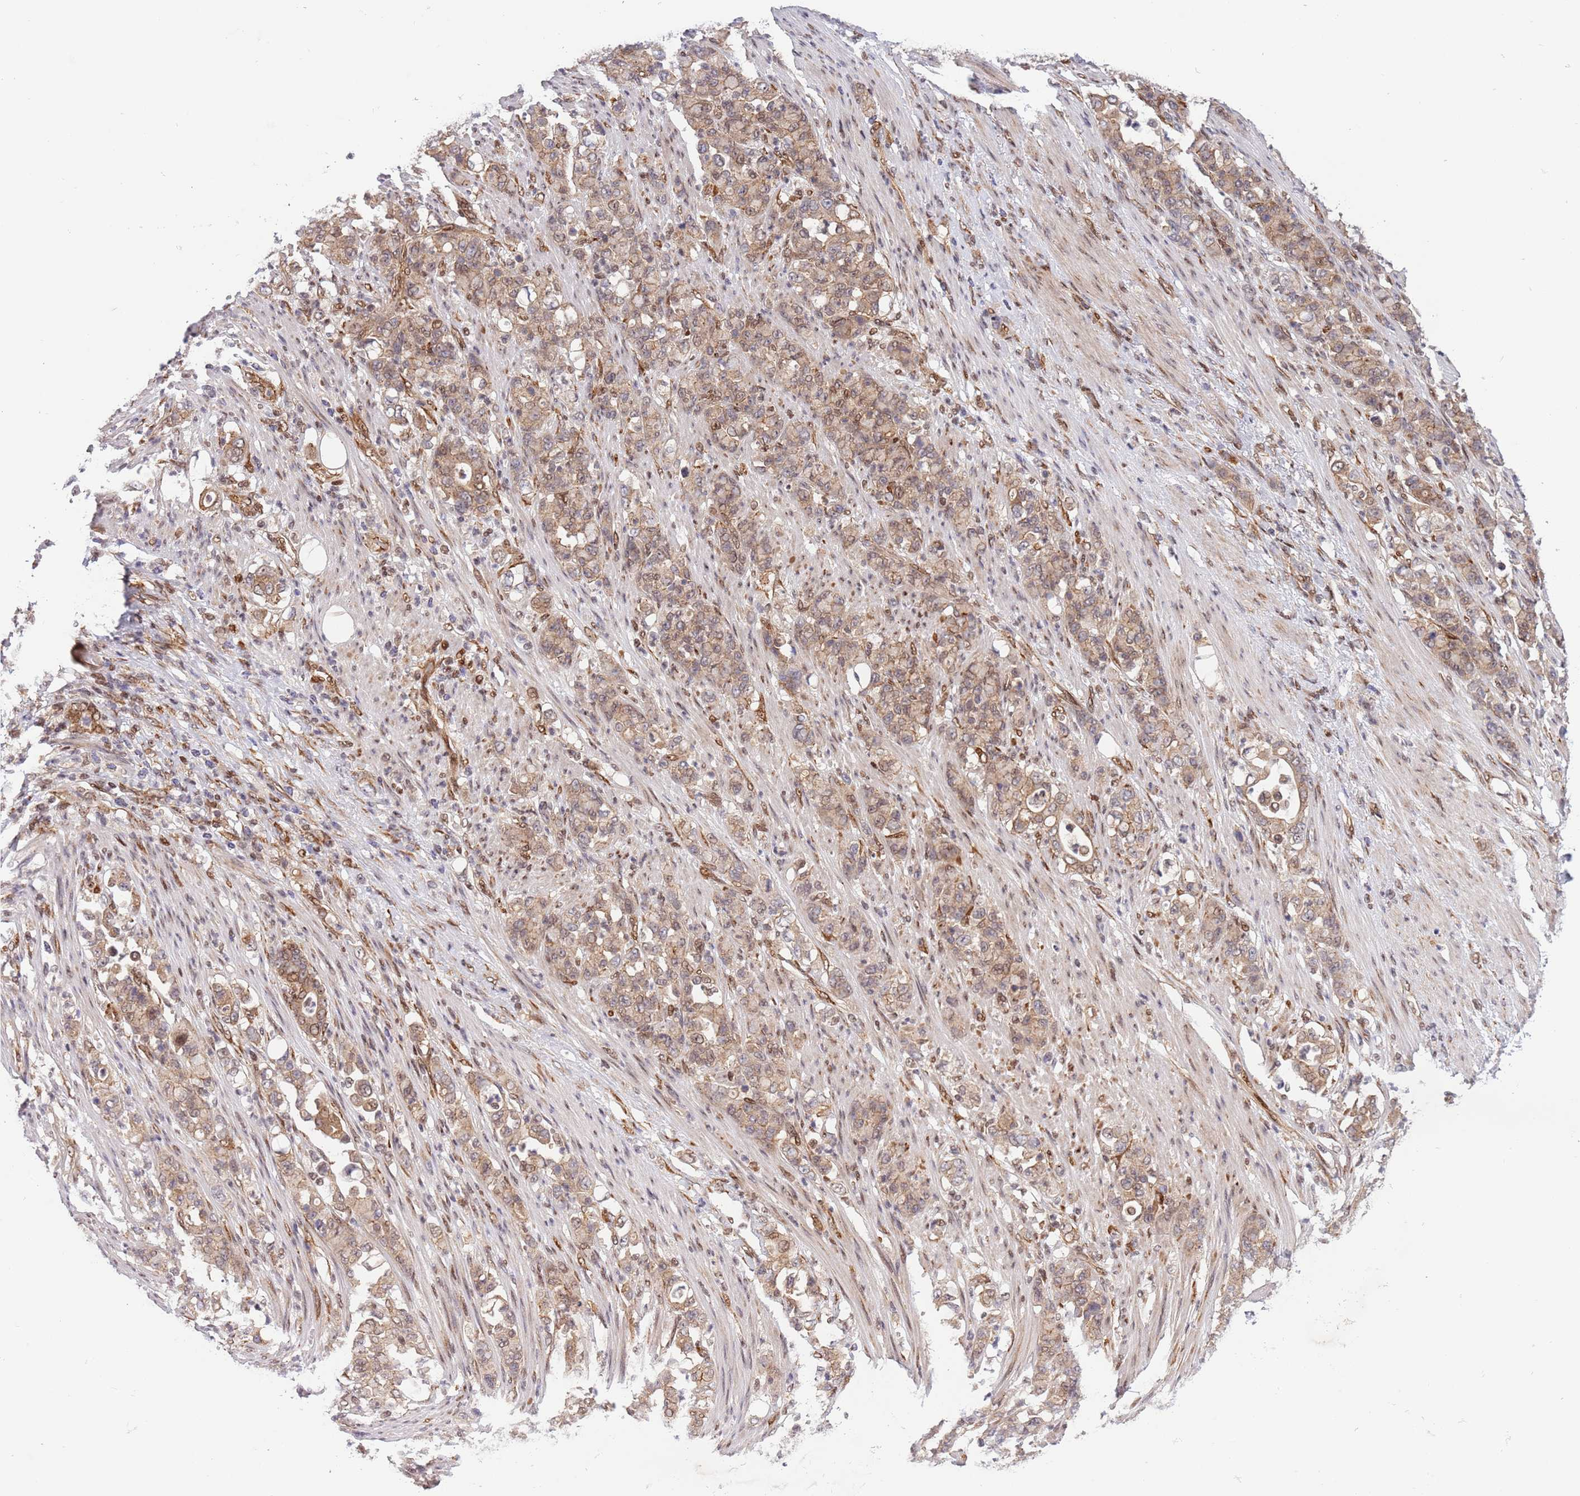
{"staining": {"intensity": "moderate", "quantity": ">75%", "location": "cytoplasmic/membranous,nuclear"}, "tissue": "stomach cancer", "cell_type": "Tumor cells", "image_type": "cancer", "snomed": [{"axis": "morphology", "description": "Normal tissue, NOS"}, {"axis": "morphology", "description": "Adenocarcinoma, NOS"}, {"axis": "topography", "description": "Stomach"}], "caption": "High-magnification brightfield microscopy of stomach cancer stained with DAB (brown) and counterstained with hematoxylin (blue). tumor cells exhibit moderate cytoplasmic/membranous and nuclear staining is present in about>75% of cells. Using DAB (3,3'-diaminobenzidine) (brown) and hematoxylin (blue) stains, captured at high magnification using brightfield microscopy.", "gene": "TBX10", "patient": {"sex": "female", "age": 79}}